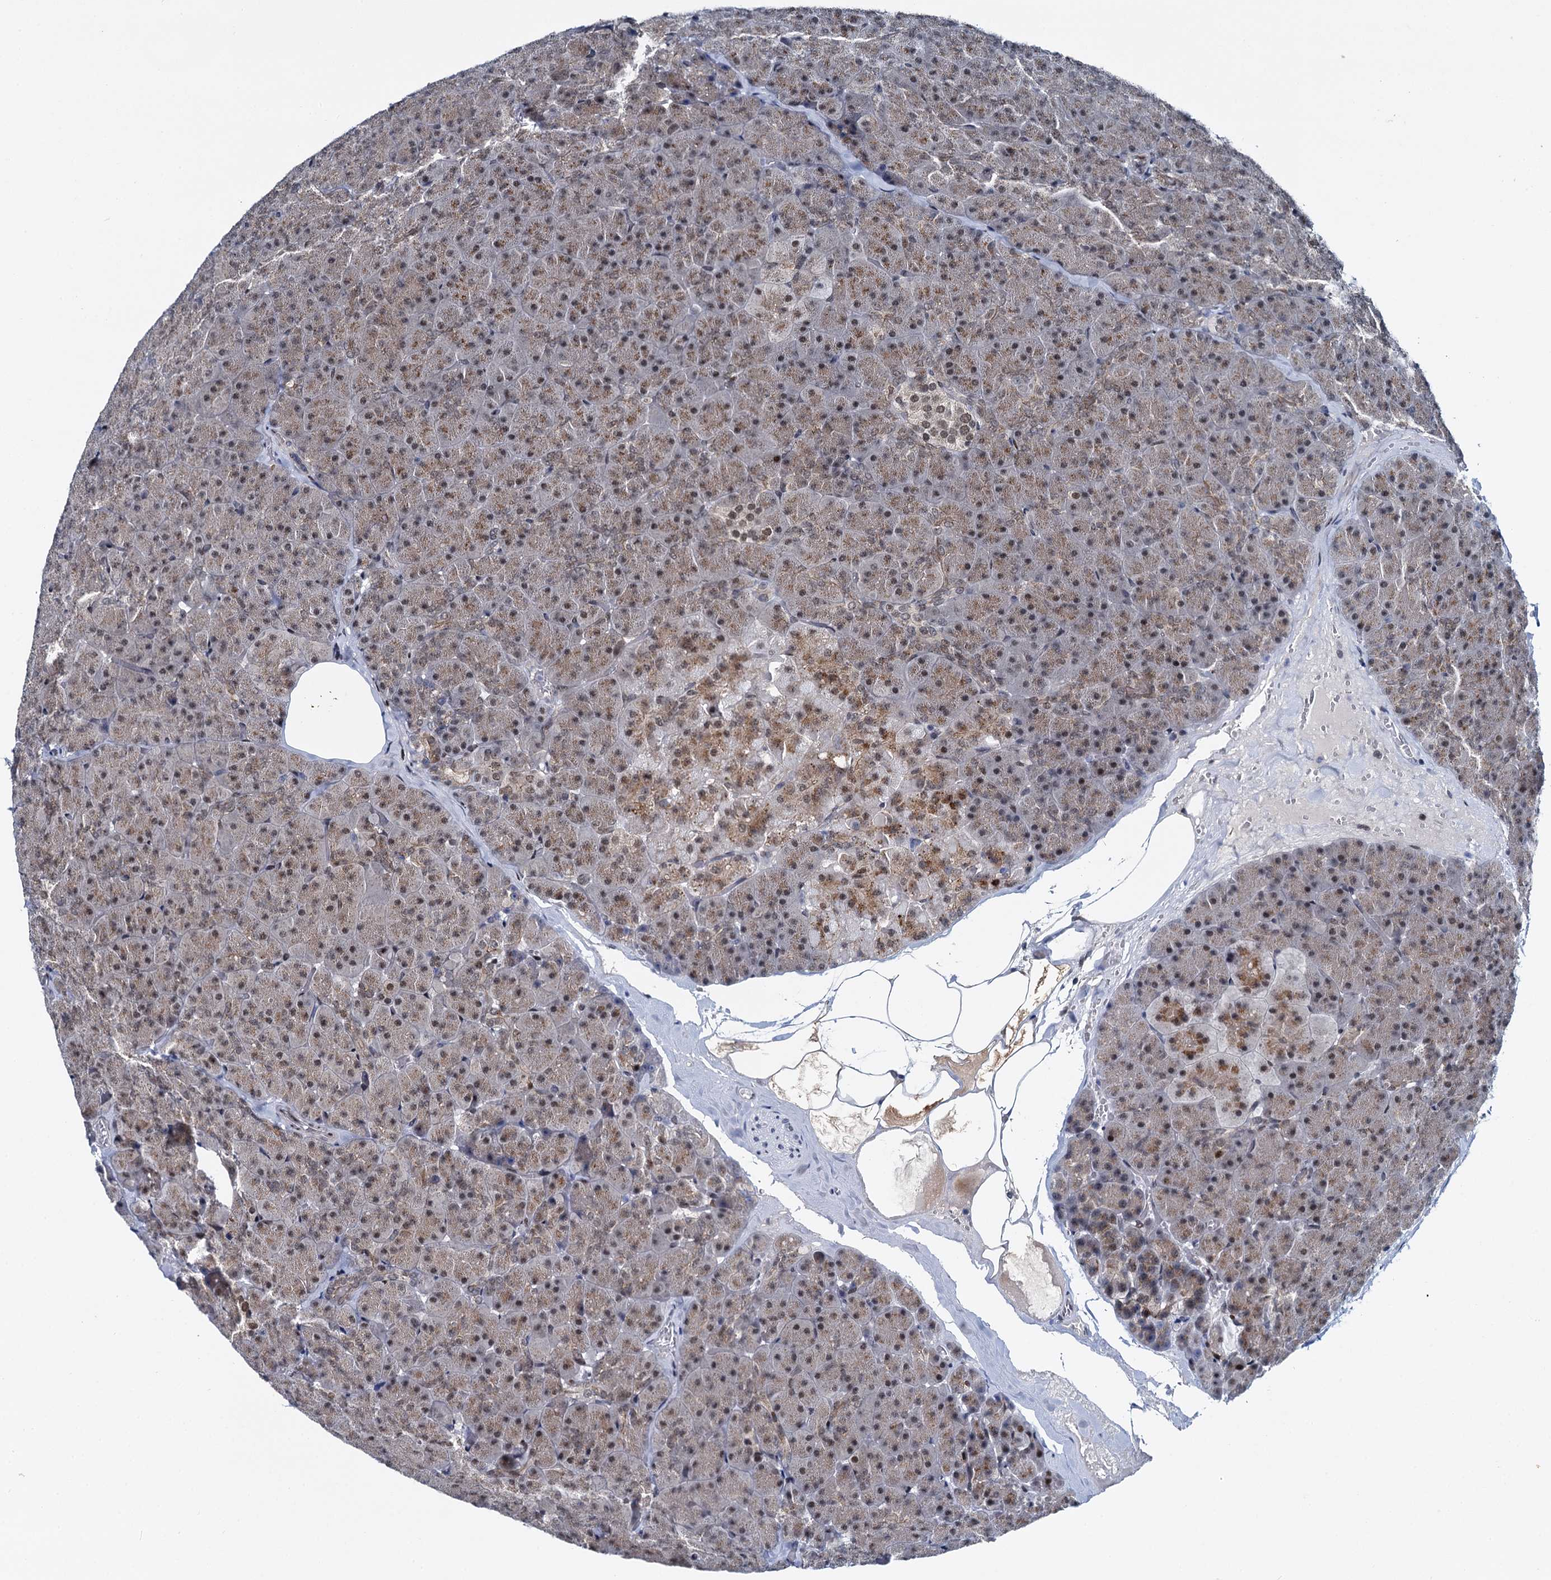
{"staining": {"intensity": "moderate", "quantity": ">75%", "location": "cytoplasmic/membranous,nuclear"}, "tissue": "pancreas", "cell_type": "Exocrine glandular cells", "image_type": "normal", "snomed": [{"axis": "morphology", "description": "Normal tissue, NOS"}, {"axis": "topography", "description": "Pancreas"}], "caption": "Pancreas stained with immunohistochemistry reveals moderate cytoplasmic/membranous,nuclear staining in about >75% of exocrine glandular cells.", "gene": "RUFY2", "patient": {"sex": "male", "age": 36}}